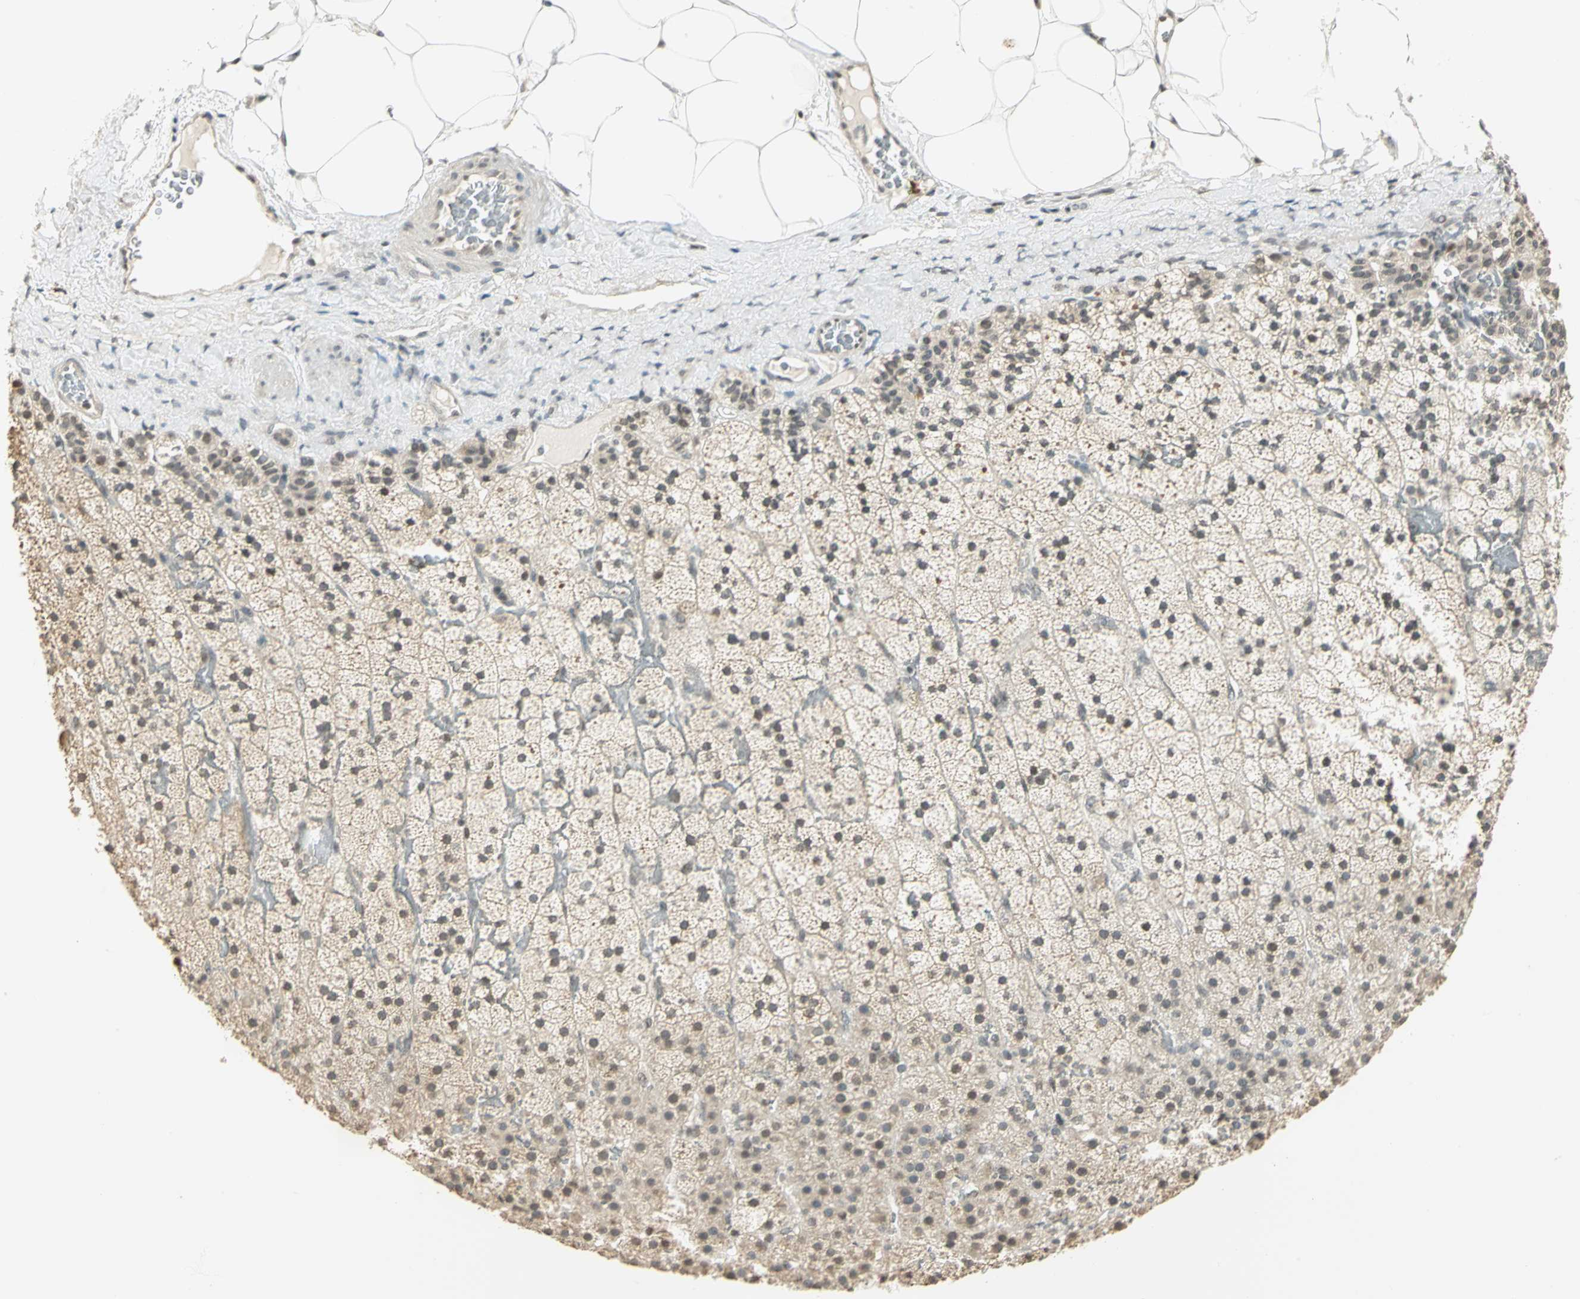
{"staining": {"intensity": "weak", "quantity": "25%-75%", "location": "cytoplasmic/membranous"}, "tissue": "adrenal gland", "cell_type": "Glandular cells", "image_type": "normal", "snomed": [{"axis": "morphology", "description": "Normal tissue, NOS"}, {"axis": "topography", "description": "Adrenal gland"}], "caption": "Immunohistochemistry photomicrograph of benign adrenal gland stained for a protein (brown), which shows low levels of weak cytoplasmic/membranous staining in about 25%-75% of glandular cells.", "gene": "SMARCA5", "patient": {"sex": "male", "age": 35}}